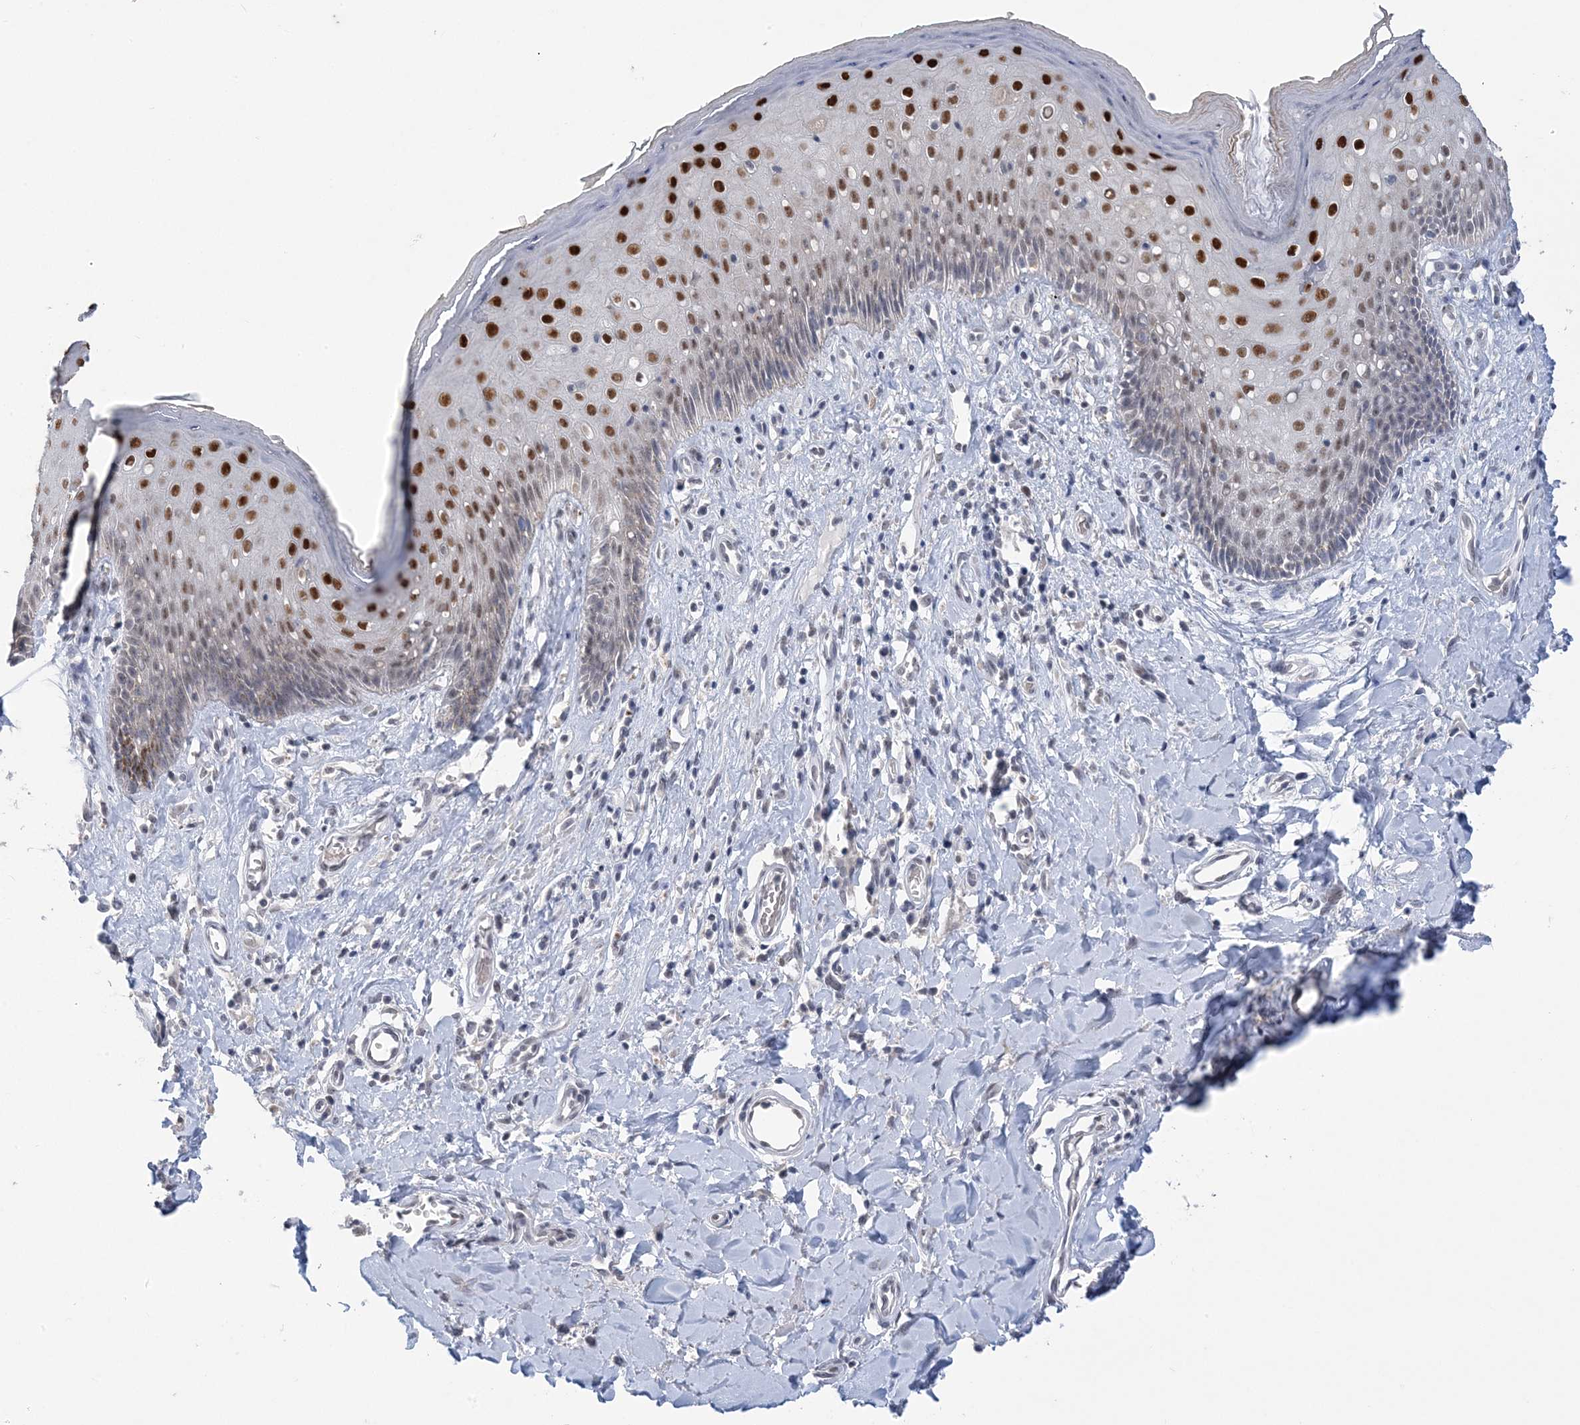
{"staining": {"intensity": "strong", "quantity": "25%-75%", "location": "nuclear"}, "tissue": "skin", "cell_type": "Epidermal cells", "image_type": "normal", "snomed": [{"axis": "morphology", "description": "Normal tissue, NOS"}, {"axis": "morphology", "description": "Squamous cell carcinoma, NOS"}, {"axis": "topography", "description": "Vulva"}], "caption": "Immunohistochemical staining of unremarkable human skin demonstrates high levels of strong nuclear positivity in about 25%-75% of epidermal cells. (DAB IHC, brown staining for protein, blue staining for nuclei).", "gene": "ZBTB7A", "patient": {"sex": "female", "age": 85}}